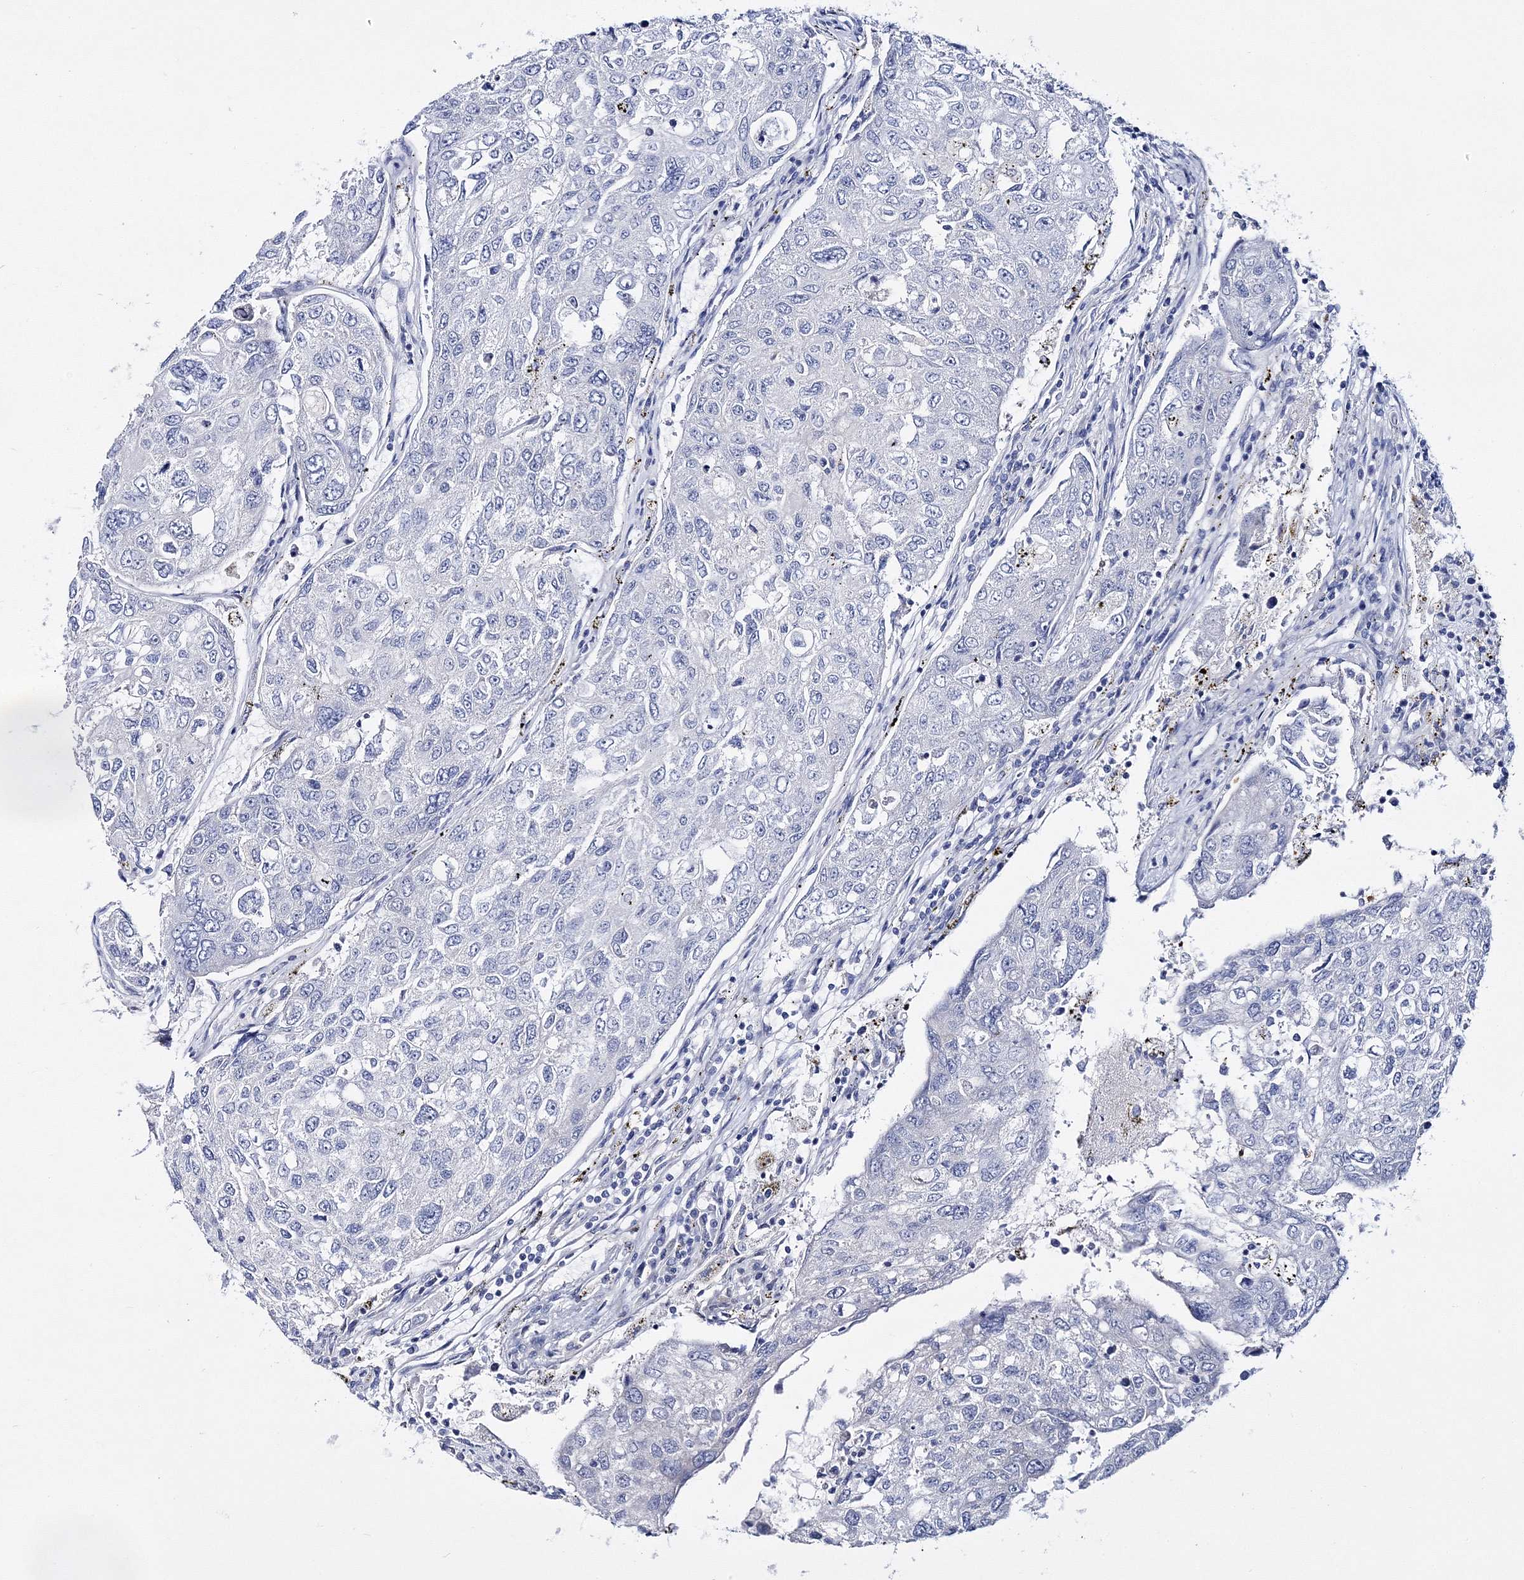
{"staining": {"intensity": "negative", "quantity": "none", "location": "none"}, "tissue": "urothelial cancer", "cell_type": "Tumor cells", "image_type": "cancer", "snomed": [{"axis": "morphology", "description": "Urothelial carcinoma, High grade"}, {"axis": "topography", "description": "Lymph node"}, {"axis": "topography", "description": "Urinary bladder"}], "caption": "Immunohistochemistry (IHC) histopathology image of human high-grade urothelial carcinoma stained for a protein (brown), which shows no staining in tumor cells.", "gene": "ARHGAP32", "patient": {"sex": "male", "age": 51}}